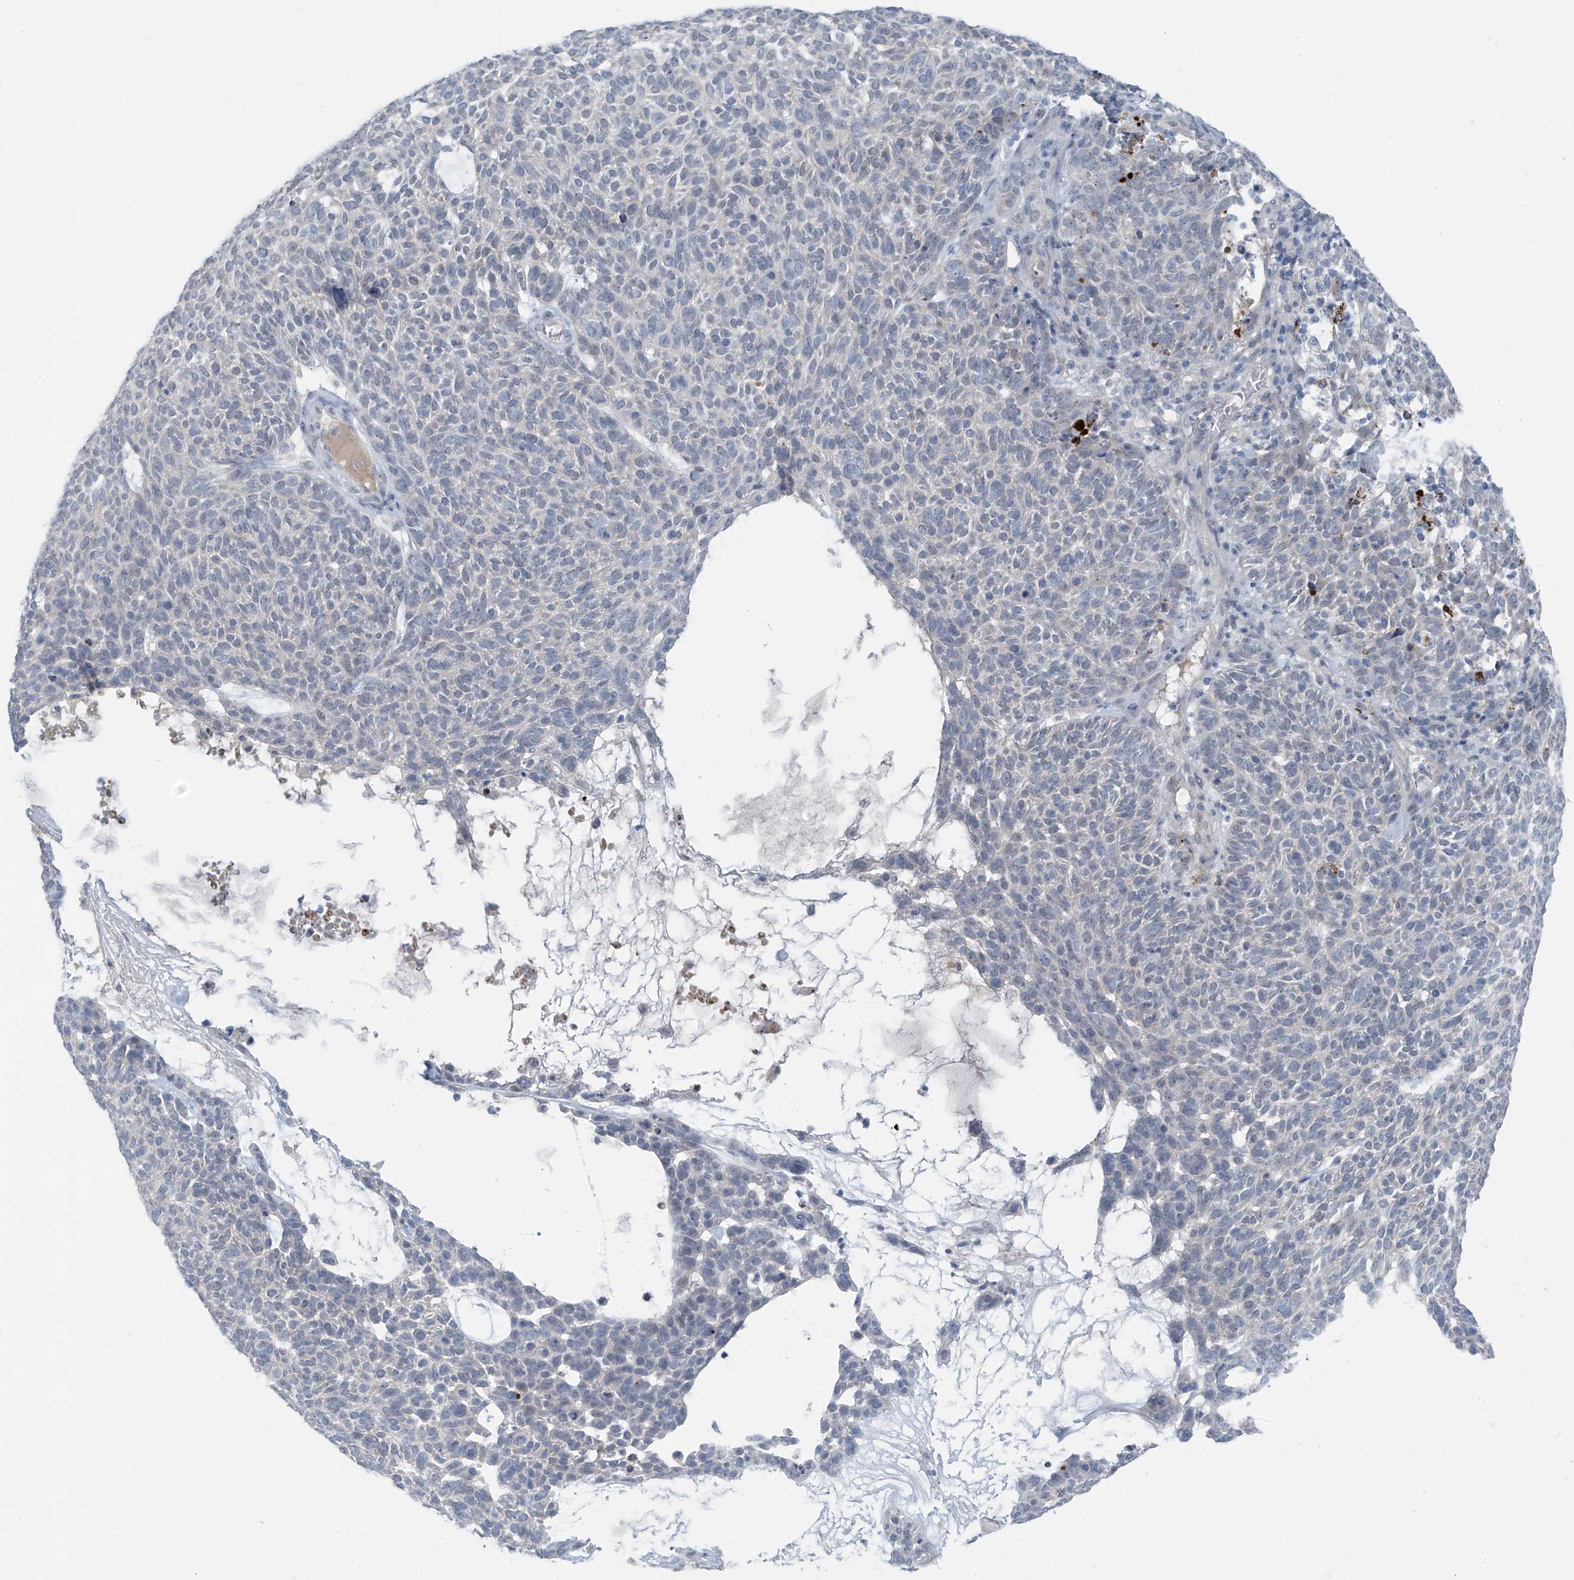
{"staining": {"intensity": "negative", "quantity": "none", "location": "none"}, "tissue": "skin cancer", "cell_type": "Tumor cells", "image_type": "cancer", "snomed": [{"axis": "morphology", "description": "Squamous cell carcinoma, NOS"}, {"axis": "topography", "description": "Skin"}], "caption": "Squamous cell carcinoma (skin) was stained to show a protein in brown. There is no significant expression in tumor cells.", "gene": "ZNF793", "patient": {"sex": "female", "age": 90}}